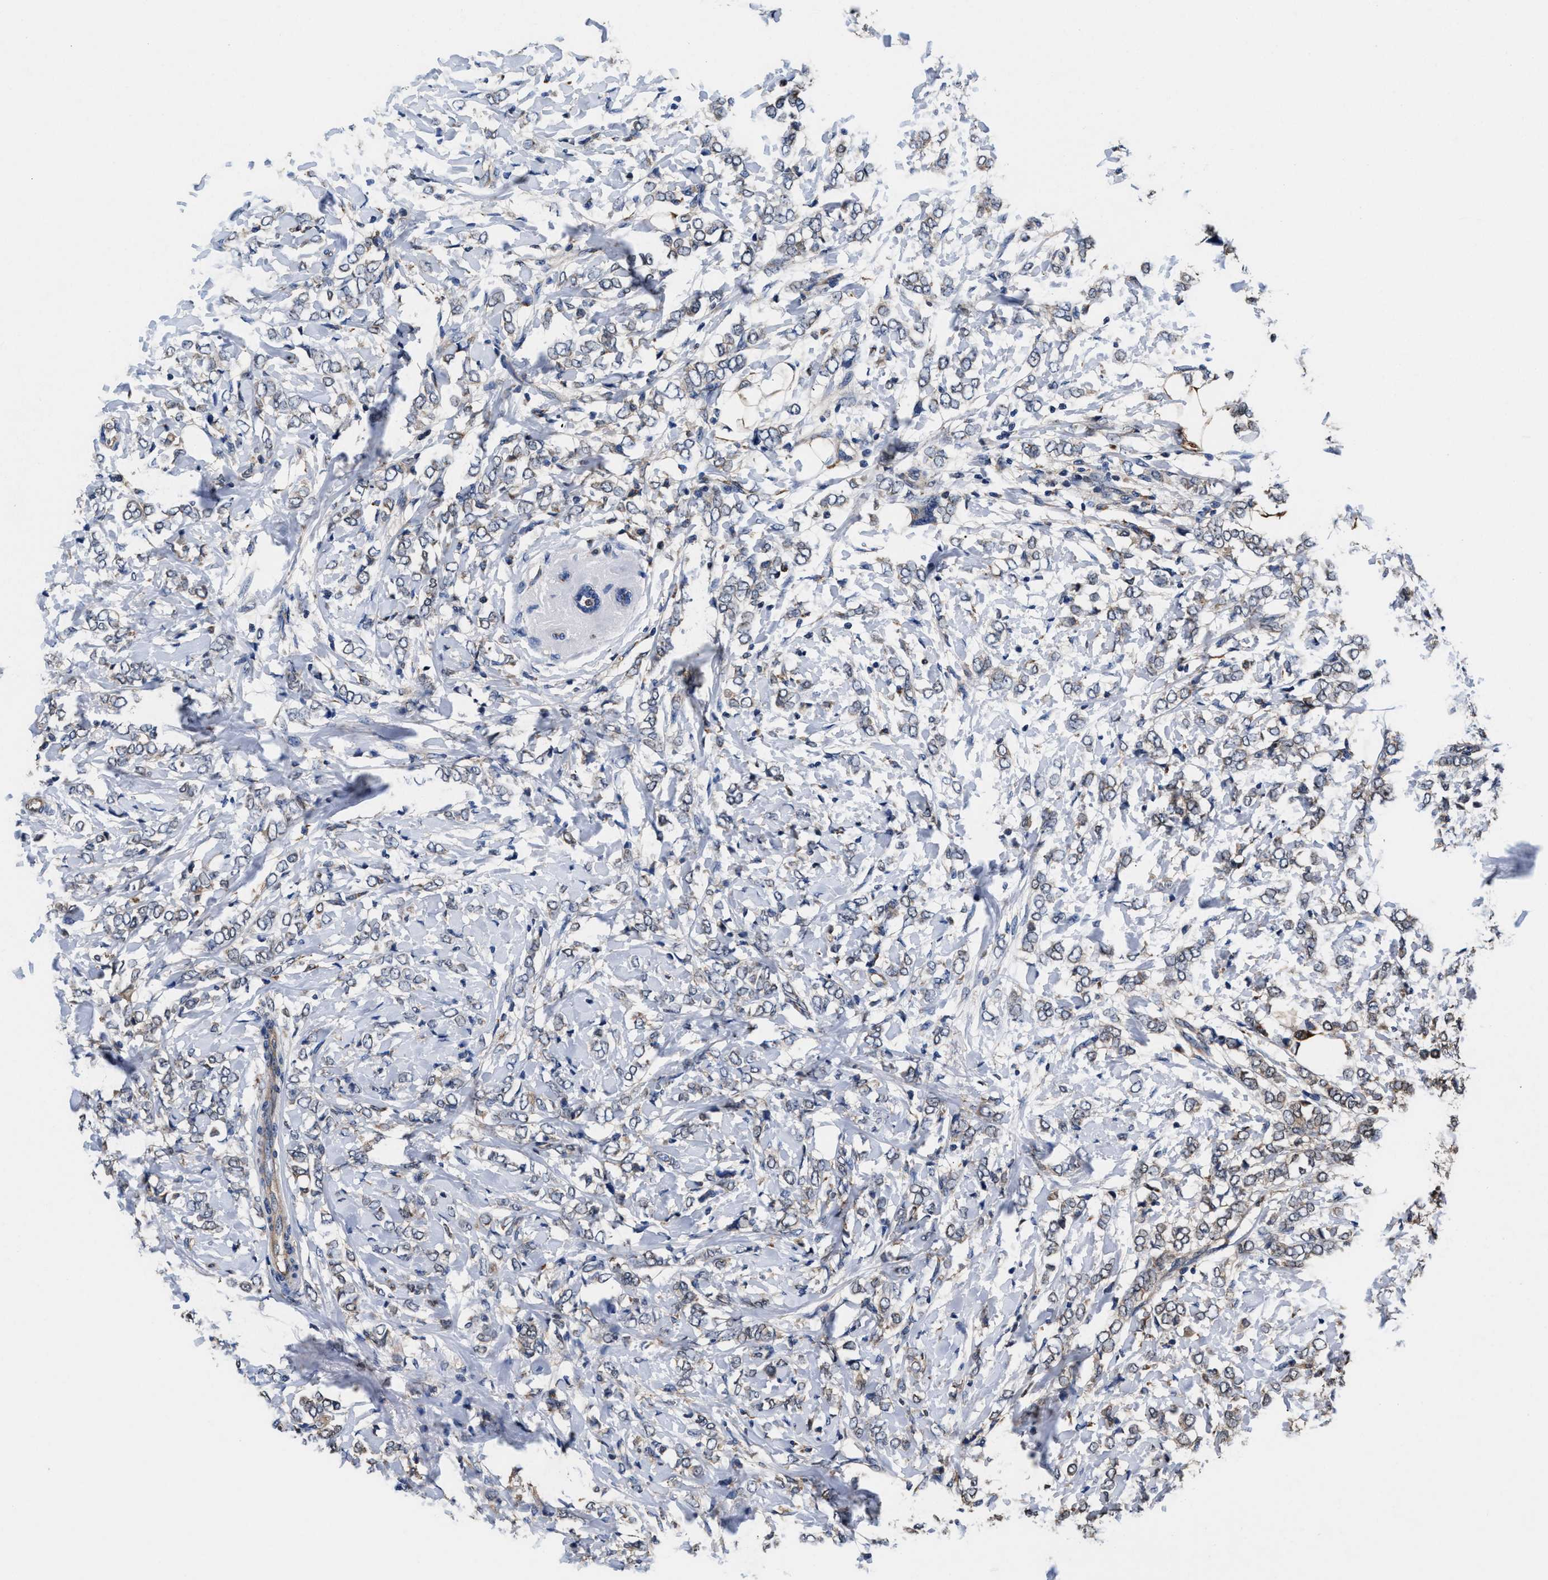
{"staining": {"intensity": "weak", "quantity": "<25%", "location": "cytoplasmic/membranous"}, "tissue": "breast cancer", "cell_type": "Tumor cells", "image_type": "cancer", "snomed": [{"axis": "morphology", "description": "Normal tissue, NOS"}, {"axis": "morphology", "description": "Lobular carcinoma"}, {"axis": "topography", "description": "Breast"}], "caption": "Immunohistochemical staining of human breast lobular carcinoma exhibits no significant positivity in tumor cells.", "gene": "ACLY", "patient": {"sex": "female", "age": 47}}